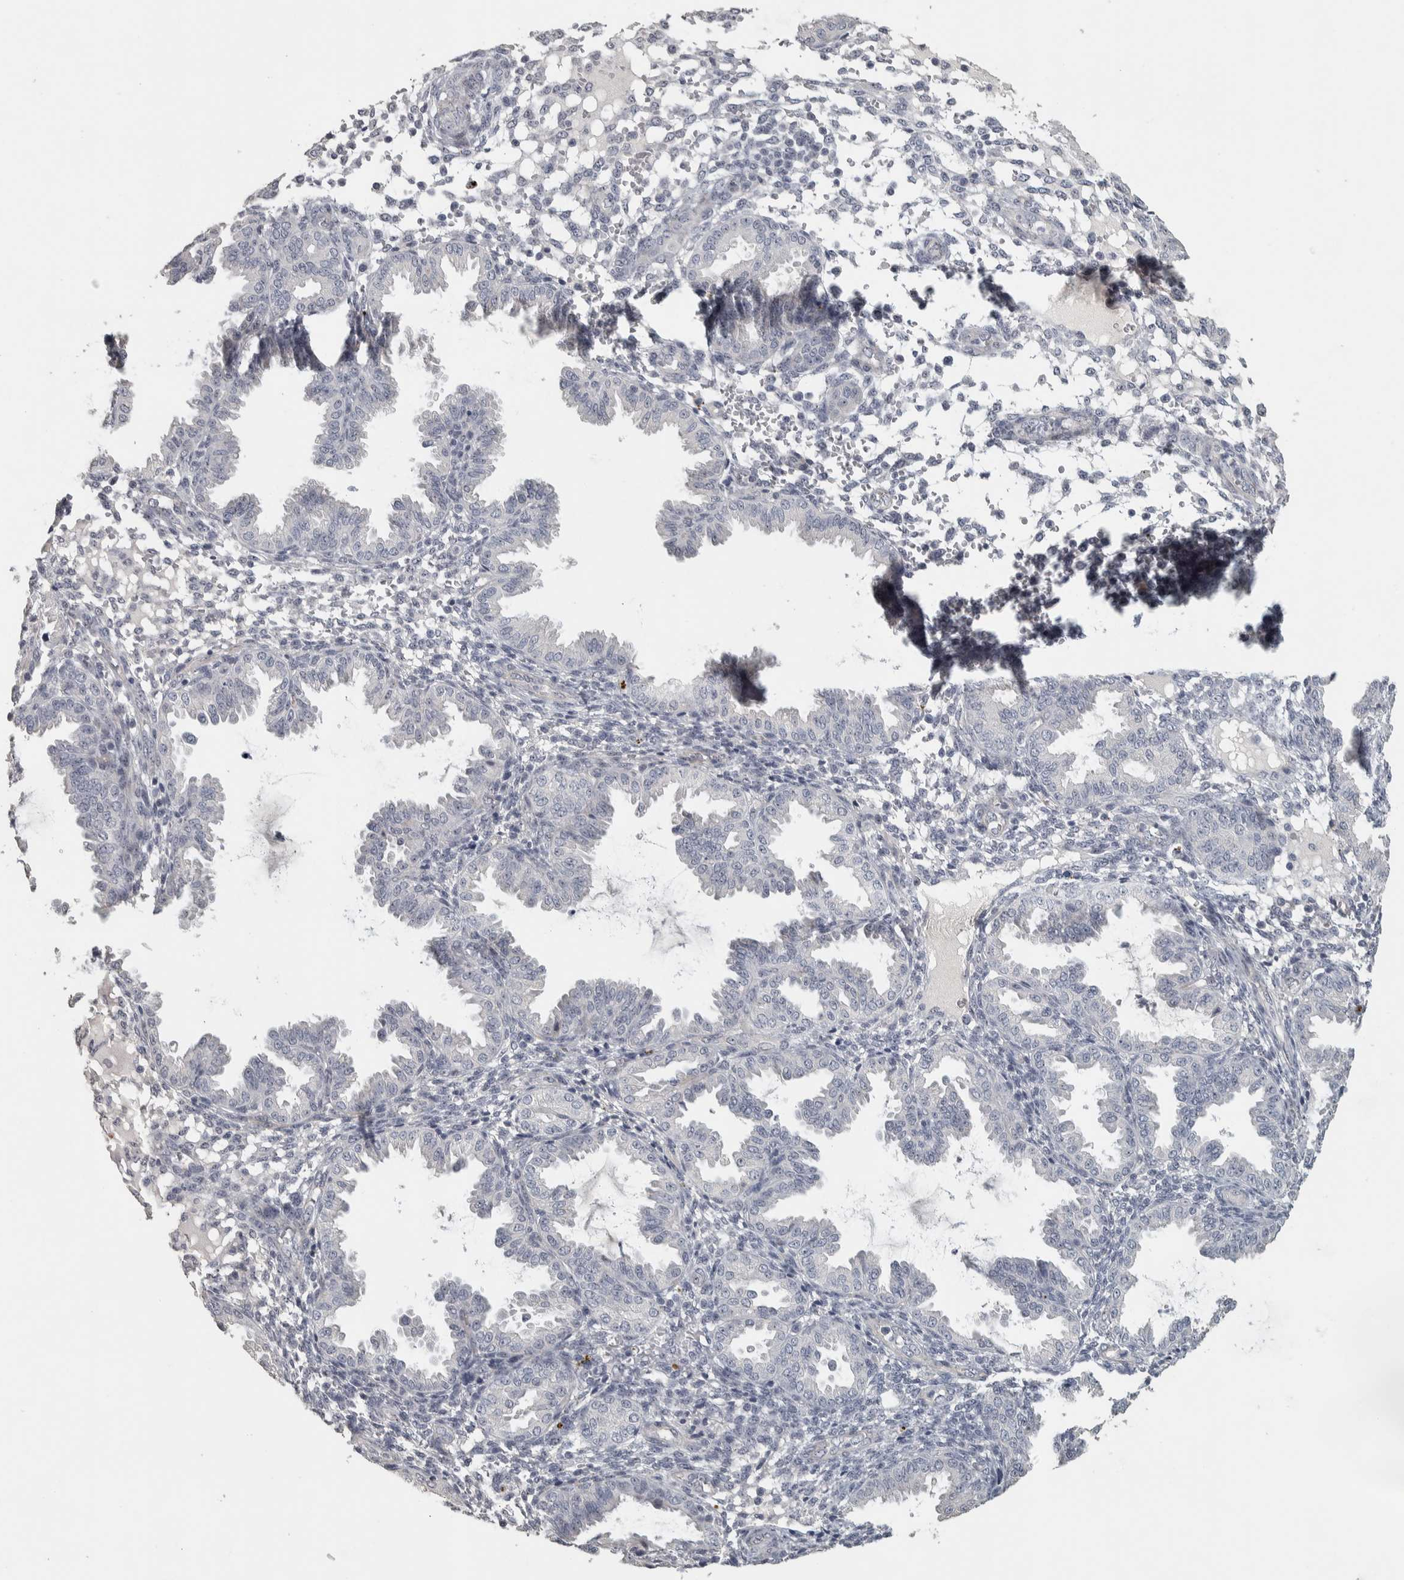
{"staining": {"intensity": "negative", "quantity": "none", "location": "none"}, "tissue": "endometrium", "cell_type": "Cells in endometrial stroma", "image_type": "normal", "snomed": [{"axis": "morphology", "description": "Normal tissue, NOS"}, {"axis": "topography", "description": "Endometrium"}], "caption": "A histopathology image of human endometrium is negative for staining in cells in endometrial stroma. Brightfield microscopy of immunohistochemistry stained with DAB (brown) and hematoxylin (blue), captured at high magnification.", "gene": "DCAF10", "patient": {"sex": "female", "age": 33}}